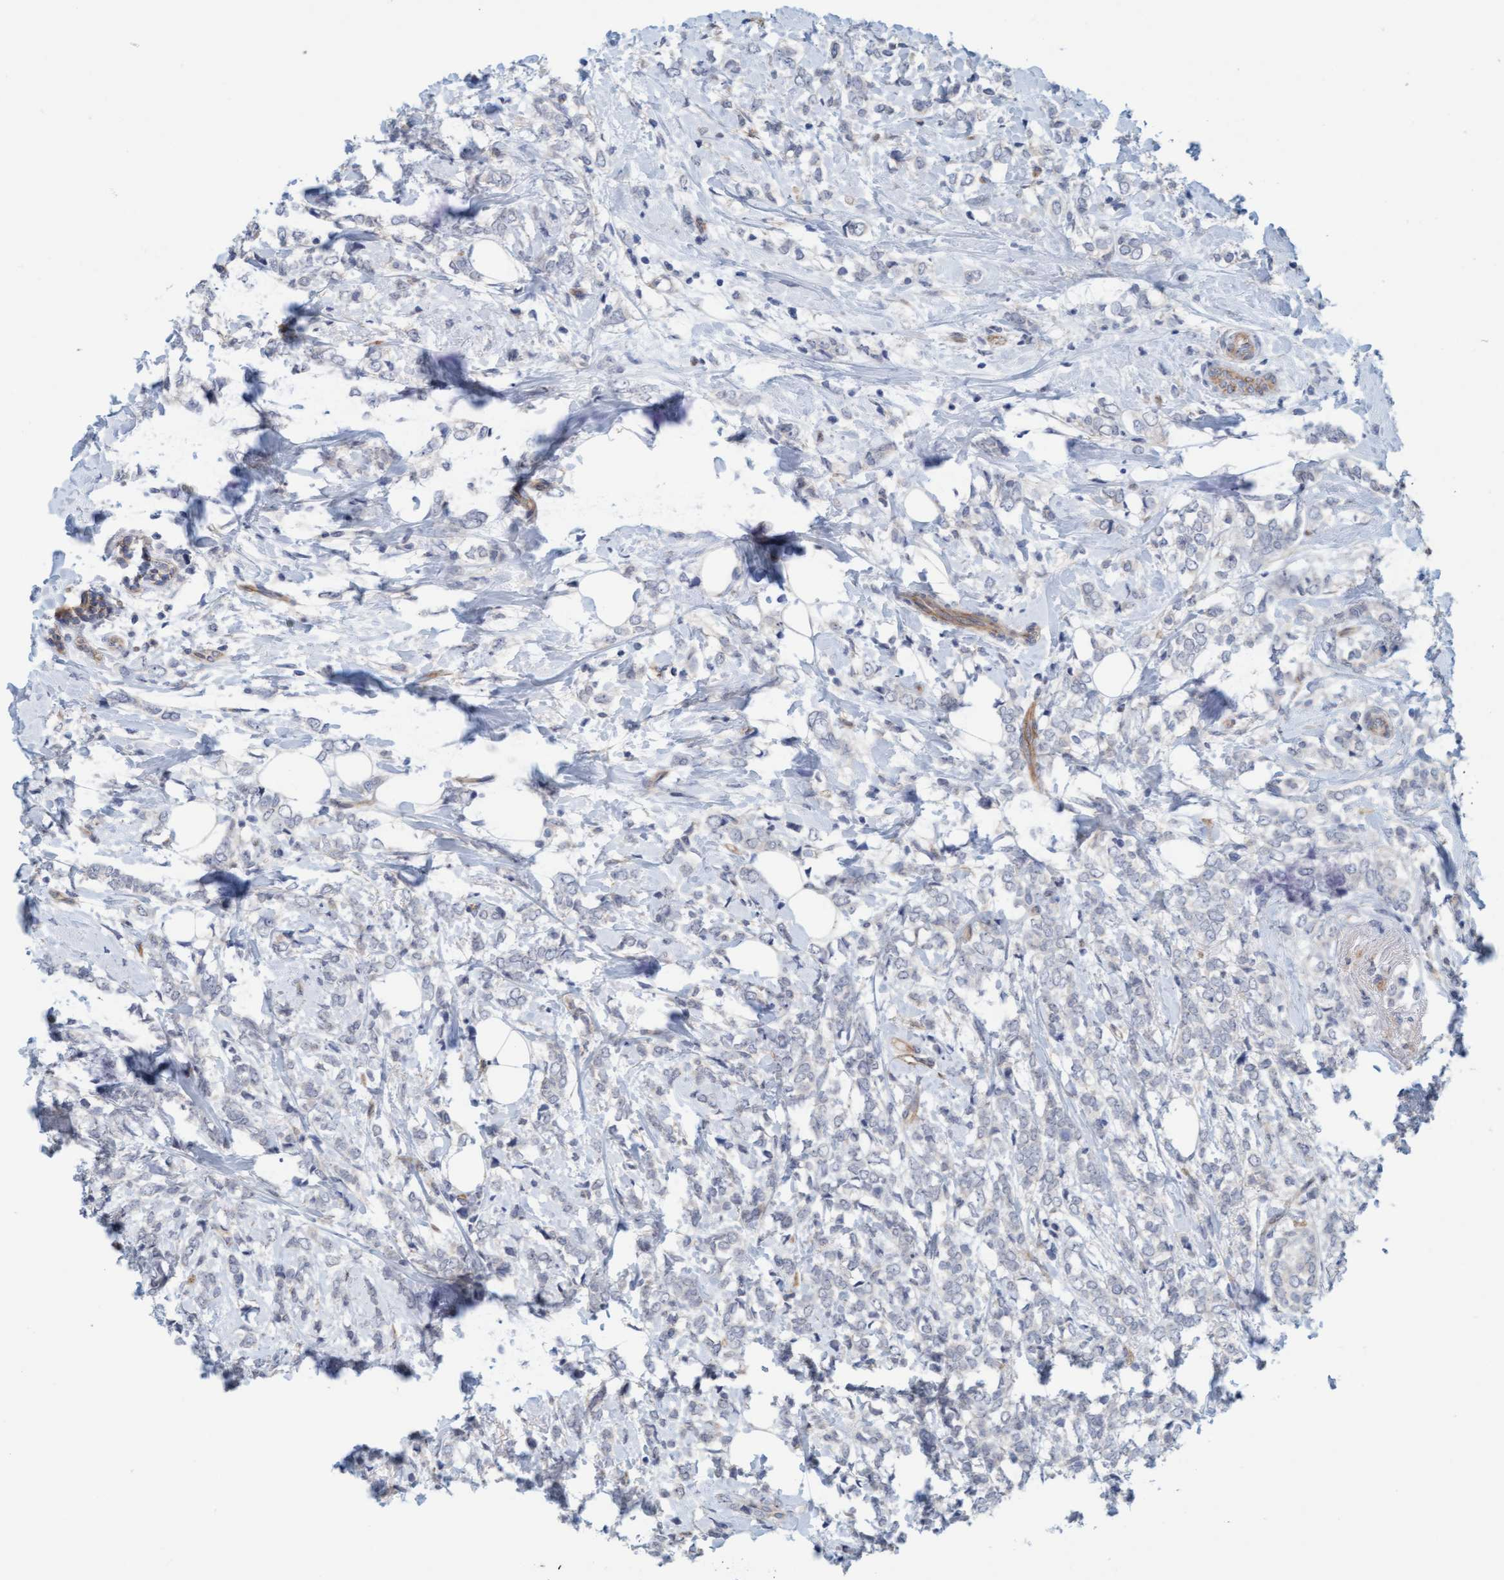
{"staining": {"intensity": "negative", "quantity": "none", "location": "none"}, "tissue": "breast cancer", "cell_type": "Tumor cells", "image_type": "cancer", "snomed": [{"axis": "morphology", "description": "Normal tissue, NOS"}, {"axis": "morphology", "description": "Lobular carcinoma"}, {"axis": "topography", "description": "Breast"}], "caption": "Immunohistochemical staining of lobular carcinoma (breast) displays no significant staining in tumor cells.", "gene": "KRBA2", "patient": {"sex": "female", "age": 47}}